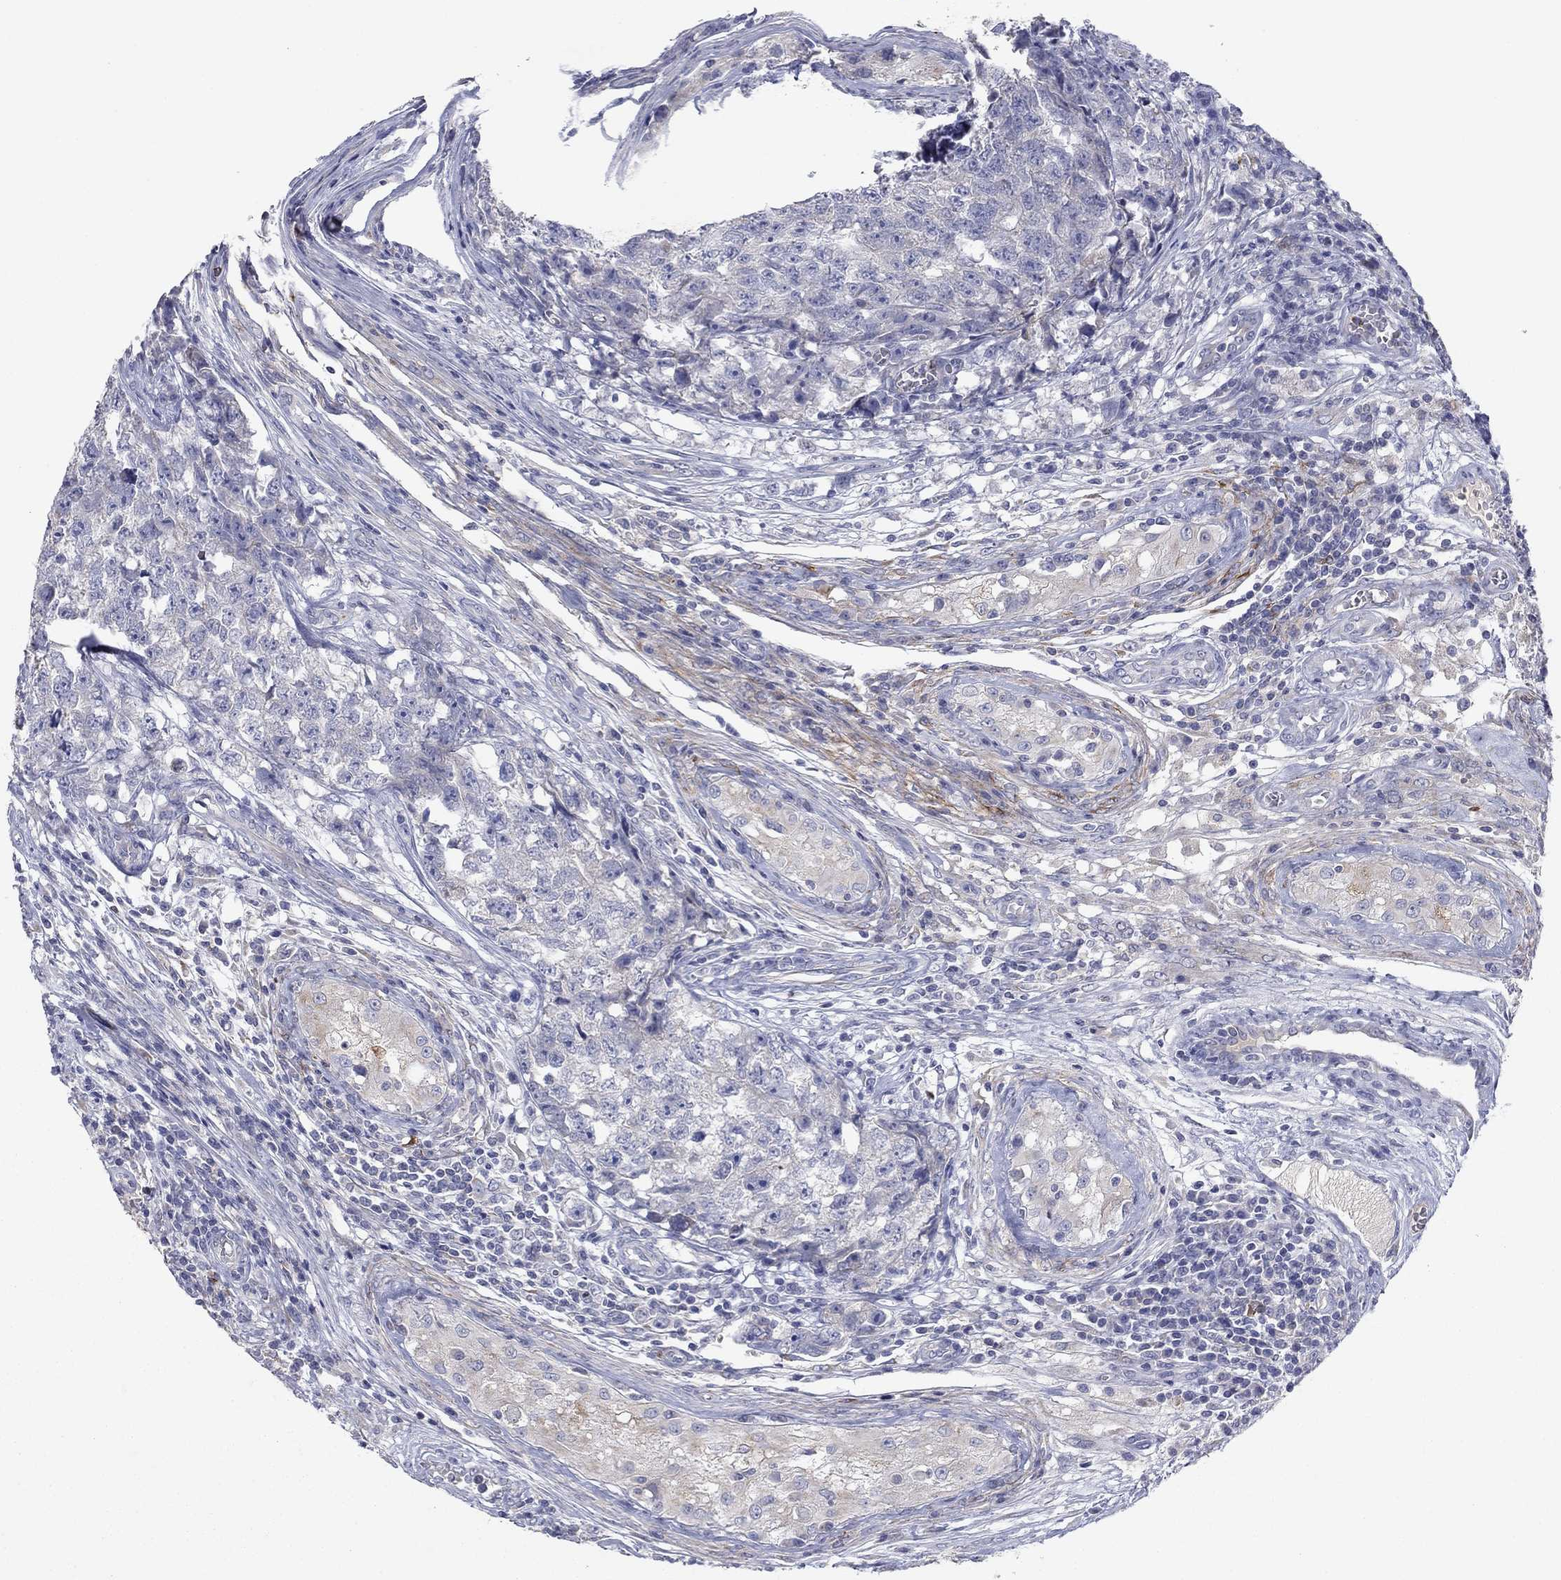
{"staining": {"intensity": "negative", "quantity": "none", "location": "none"}, "tissue": "testis cancer", "cell_type": "Tumor cells", "image_type": "cancer", "snomed": [{"axis": "morphology", "description": "Seminoma, NOS"}, {"axis": "morphology", "description": "Carcinoma, Embryonal, NOS"}, {"axis": "topography", "description": "Testis"}], "caption": "Tumor cells are negative for protein expression in human testis cancer (embryonal carcinoma). The staining is performed using DAB (3,3'-diaminobenzidine) brown chromogen with nuclei counter-stained in using hematoxylin.", "gene": "PTGDS", "patient": {"sex": "male", "age": 22}}